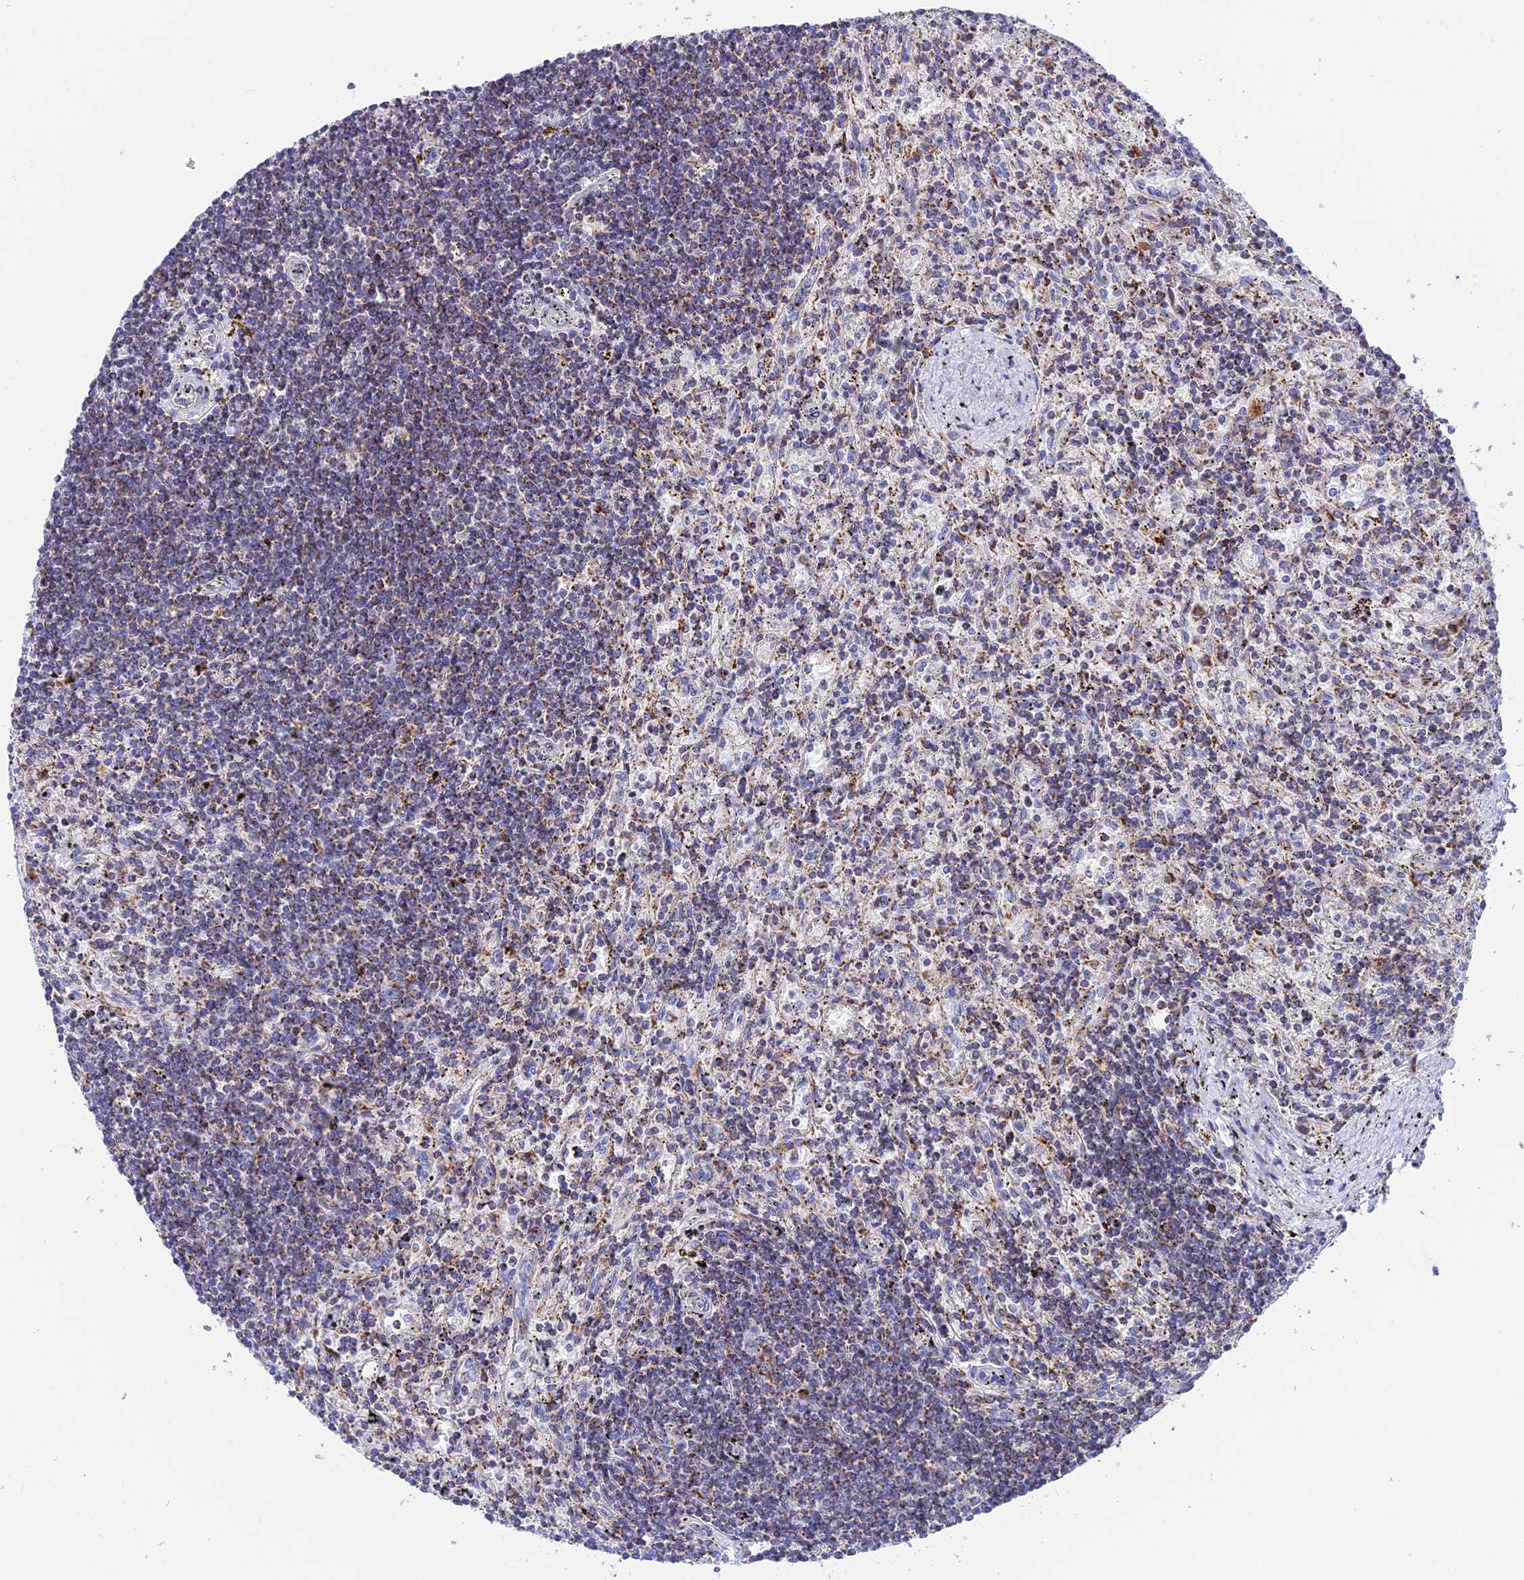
{"staining": {"intensity": "moderate", "quantity": ">75%", "location": "cytoplasmic/membranous"}, "tissue": "lymphoma", "cell_type": "Tumor cells", "image_type": "cancer", "snomed": [{"axis": "morphology", "description": "Malignant lymphoma, non-Hodgkin's type, Low grade"}, {"axis": "topography", "description": "Spleen"}], "caption": "Malignant lymphoma, non-Hodgkin's type (low-grade) was stained to show a protein in brown. There is medium levels of moderate cytoplasmic/membranous positivity in about >75% of tumor cells.", "gene": "GCDH", "patient": {"sex": "male", "age": 76}}